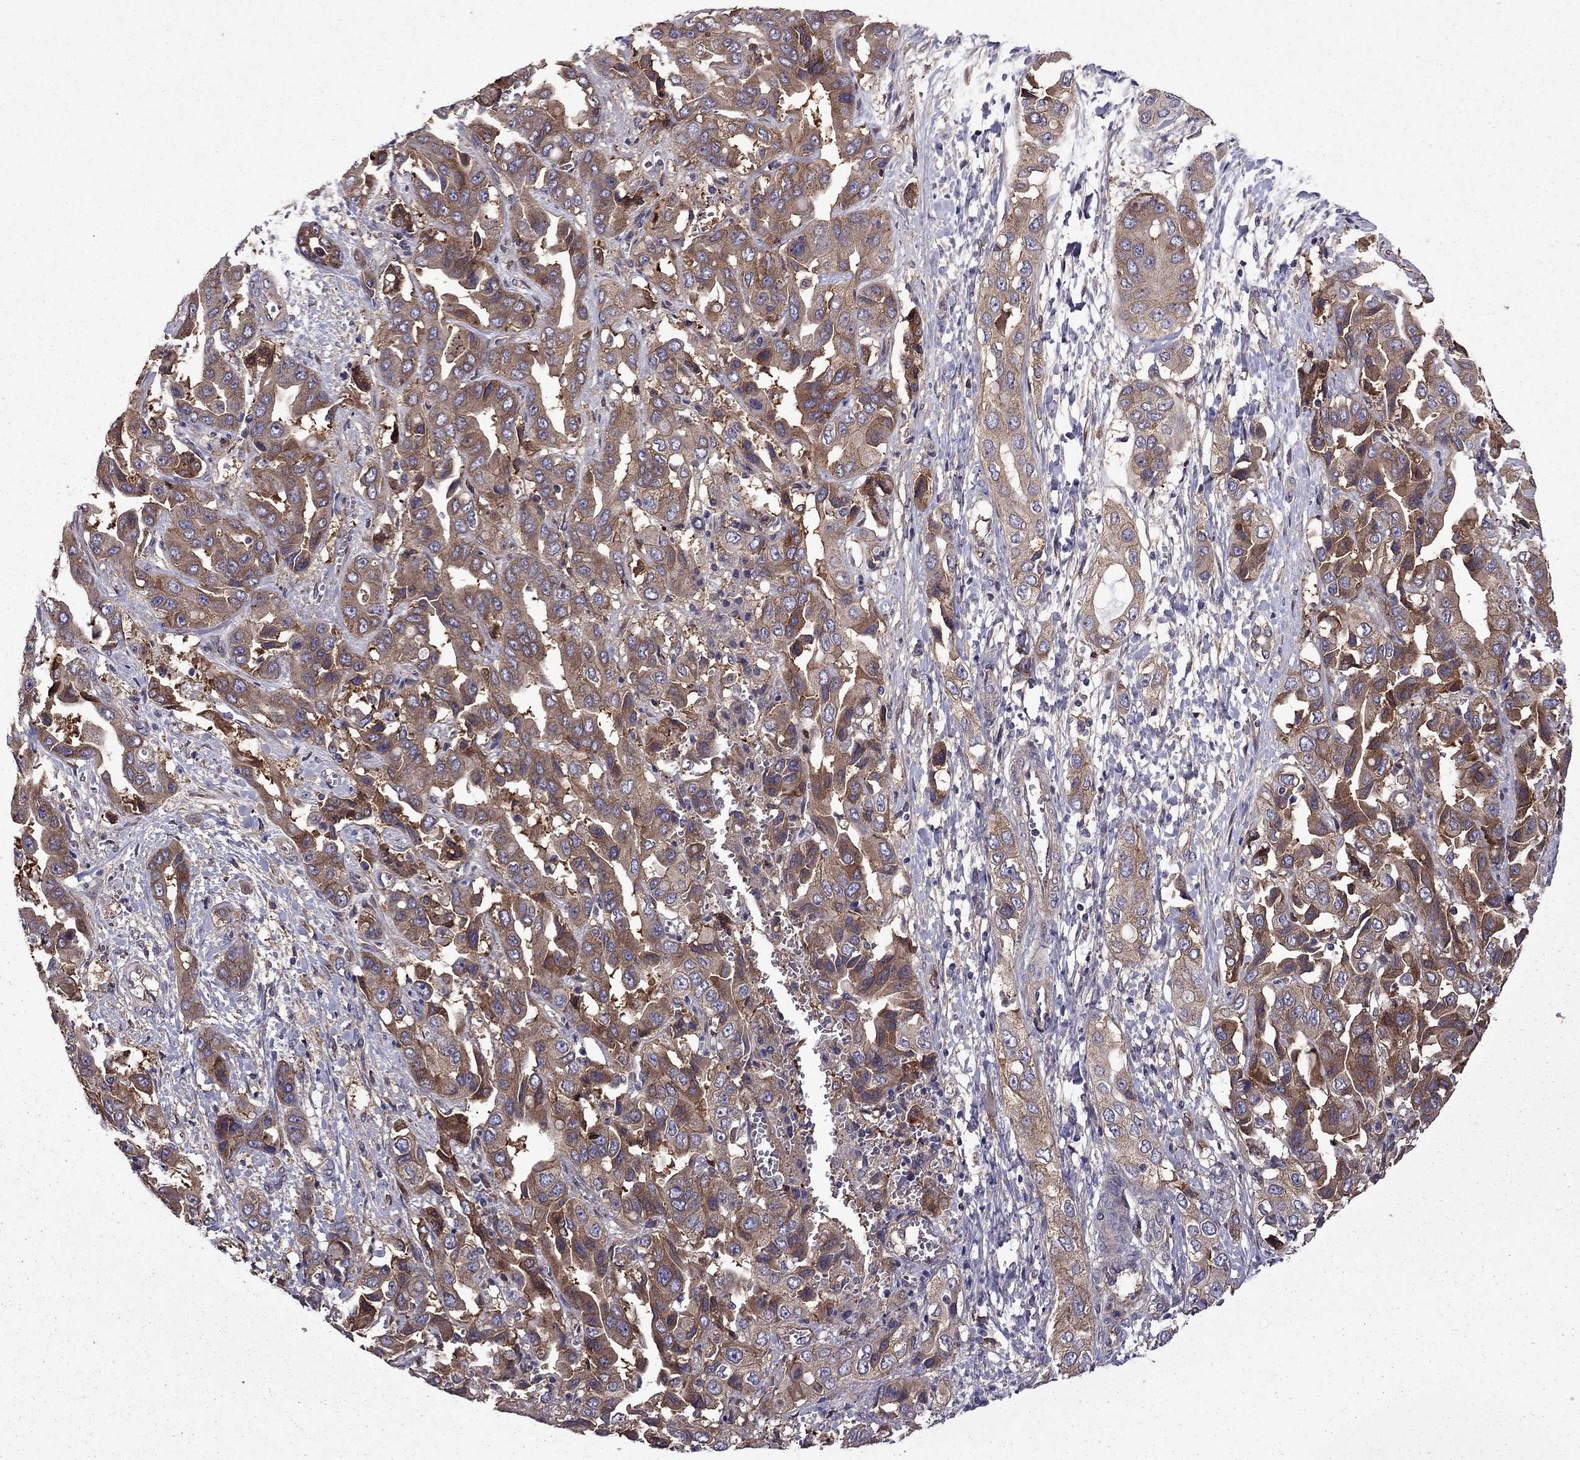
{"staining": {"intensity": "strong", "quantity": ">75%", "location": "cytoplasmic/membranous"}, "tissue": "liver cancer", "cell_type": "Tumor cells", "image_type": "cancer", "snomed": [{"axis": "morphology", "description": "Cholangiocarcinoma"}, {"axis": "topography", "description": "Liver"}], "caption": "IHC photomicrograph of neoplastic tissue: cholangiocarcinoma (liver) stained using IHC reveals high levels of strong protein expression localized specifically in the cytoplasmic/membranous of tumor cells, appearing as a cytoplasmic/membranous brown color.", "gene": "ITGB1", "patient": {"sex": "female", "age": 52}}